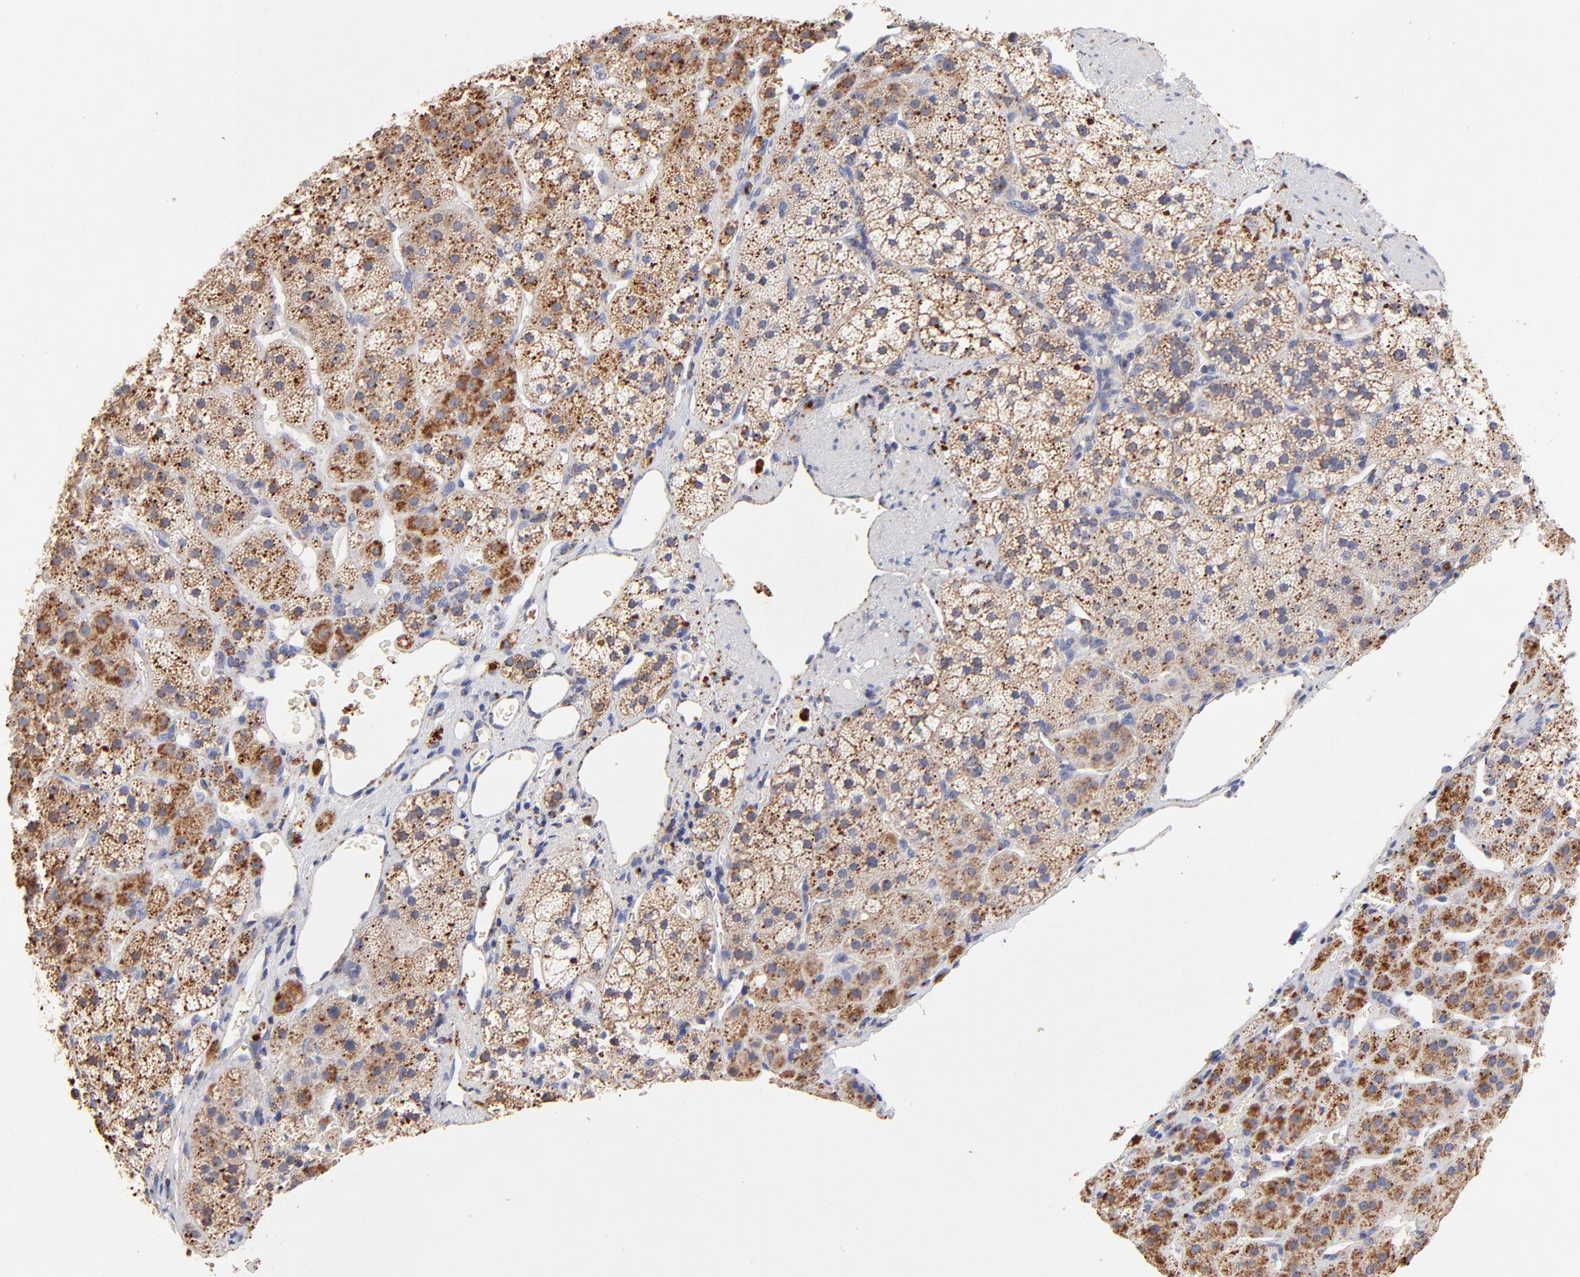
{"staining": {"intensity": "strong", "quantity": ">75%", "location": "cytoplasmic/membranous,nuclear"}, "tissue": "adrenal gland", "cell_type": "Glandular cells", "image_type": "normal", "snomed": [{"axis": "morphology", "description": "Normal tissue, NOS"}, {"axis": "topography", "description": "Adrenal gland"}], "caption": "Immunohistochemical staining of benign adrenal gland exhibits high levels of strong cytoplasmic/membranous,nuclear expression in about >75% of glandular cells.", "gene": "SSBP1", "patient": {"sex": "female", "age": 44}}